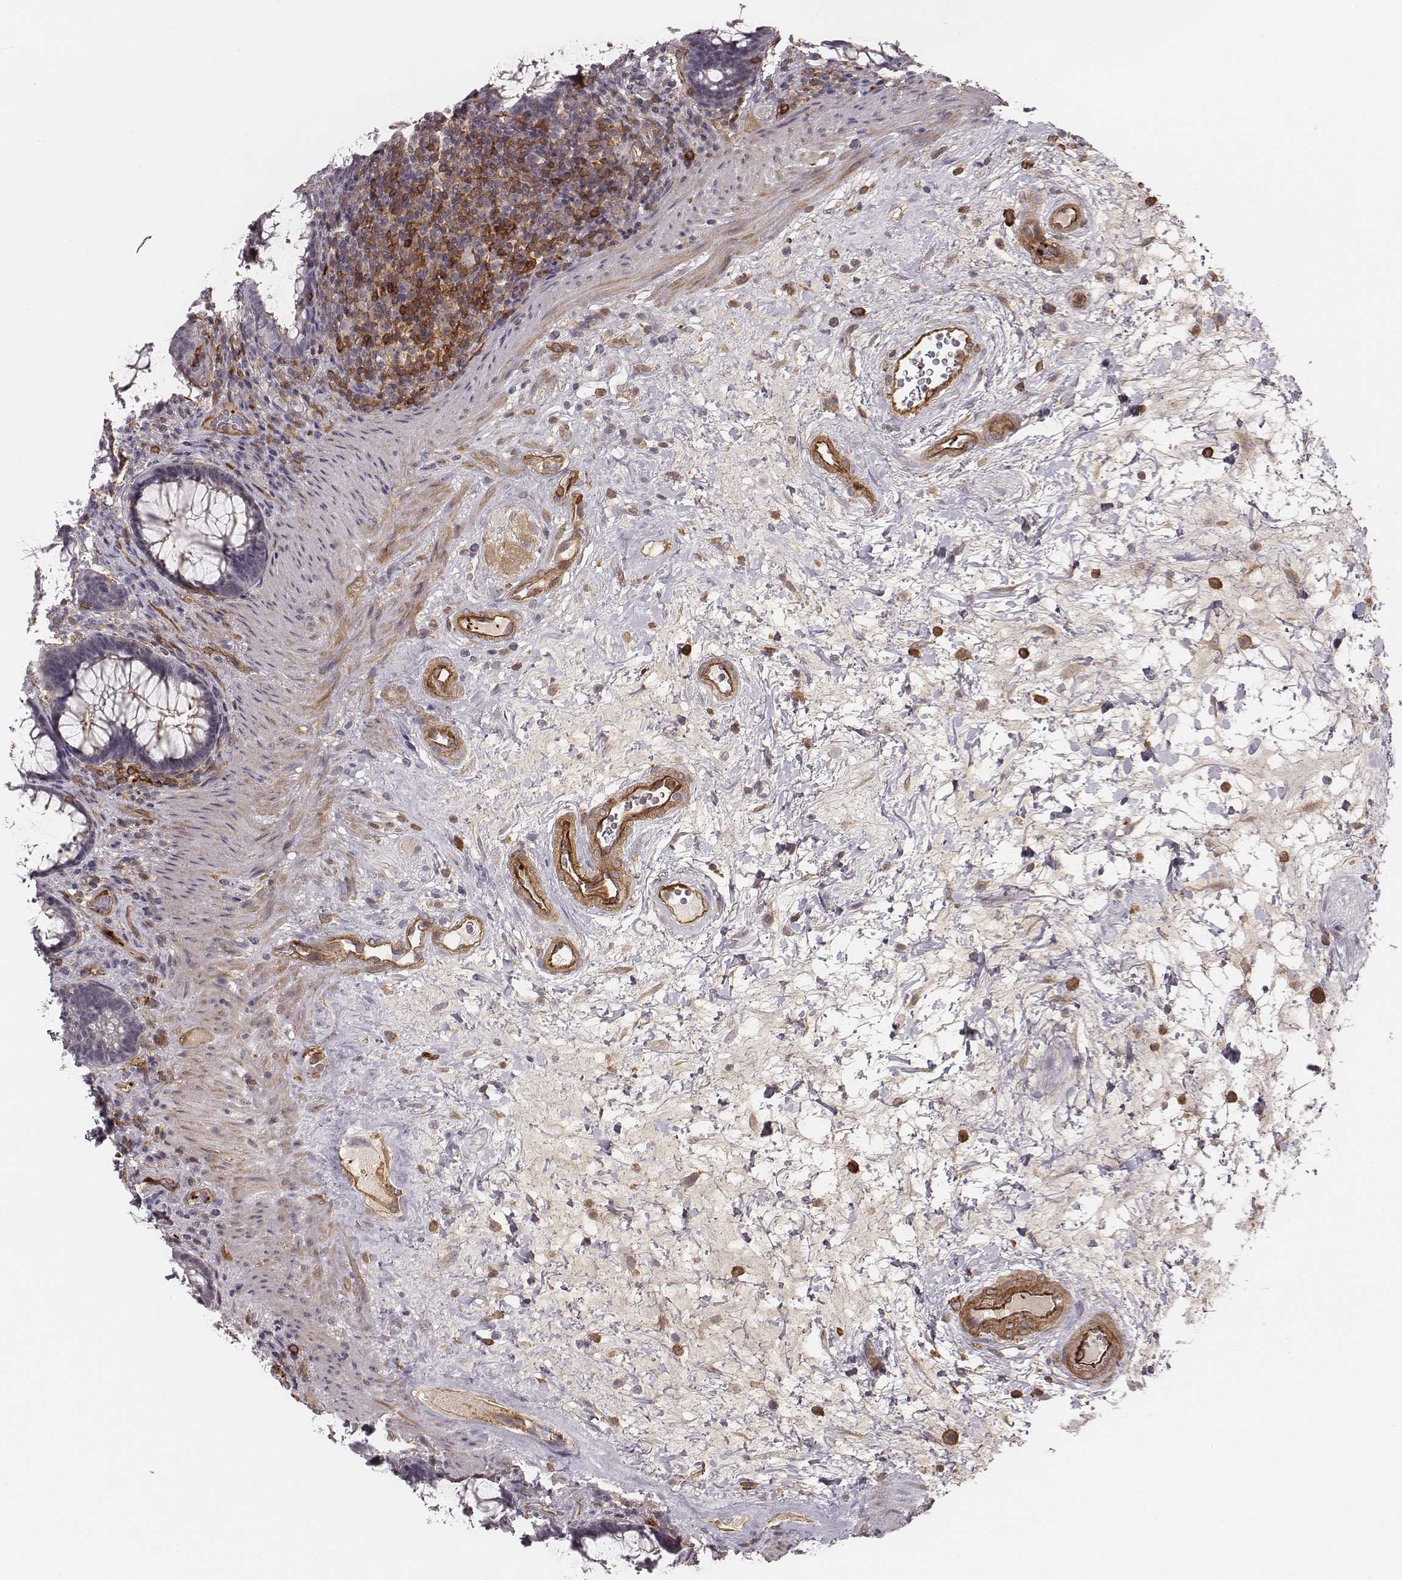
{"staining": {"intensity": "negative", "quantity": "none", "location": "none"}, "tissue": "rectum", "cell_type": "Glandular cells", "image_type": "normal", "snomed": [{"axis": "morphology", "description": "Normal tissue, NOS"}, {"axis": "topography", "description": "Rectum"}], "caption": "DAB (3,3'-diaminobenzidine) immunohistochemical staining of unremarkable rectum displays no significant positivity in glandular cells.", "gene": "ZYX", "patient": {"sex": "male", "age": 72}}